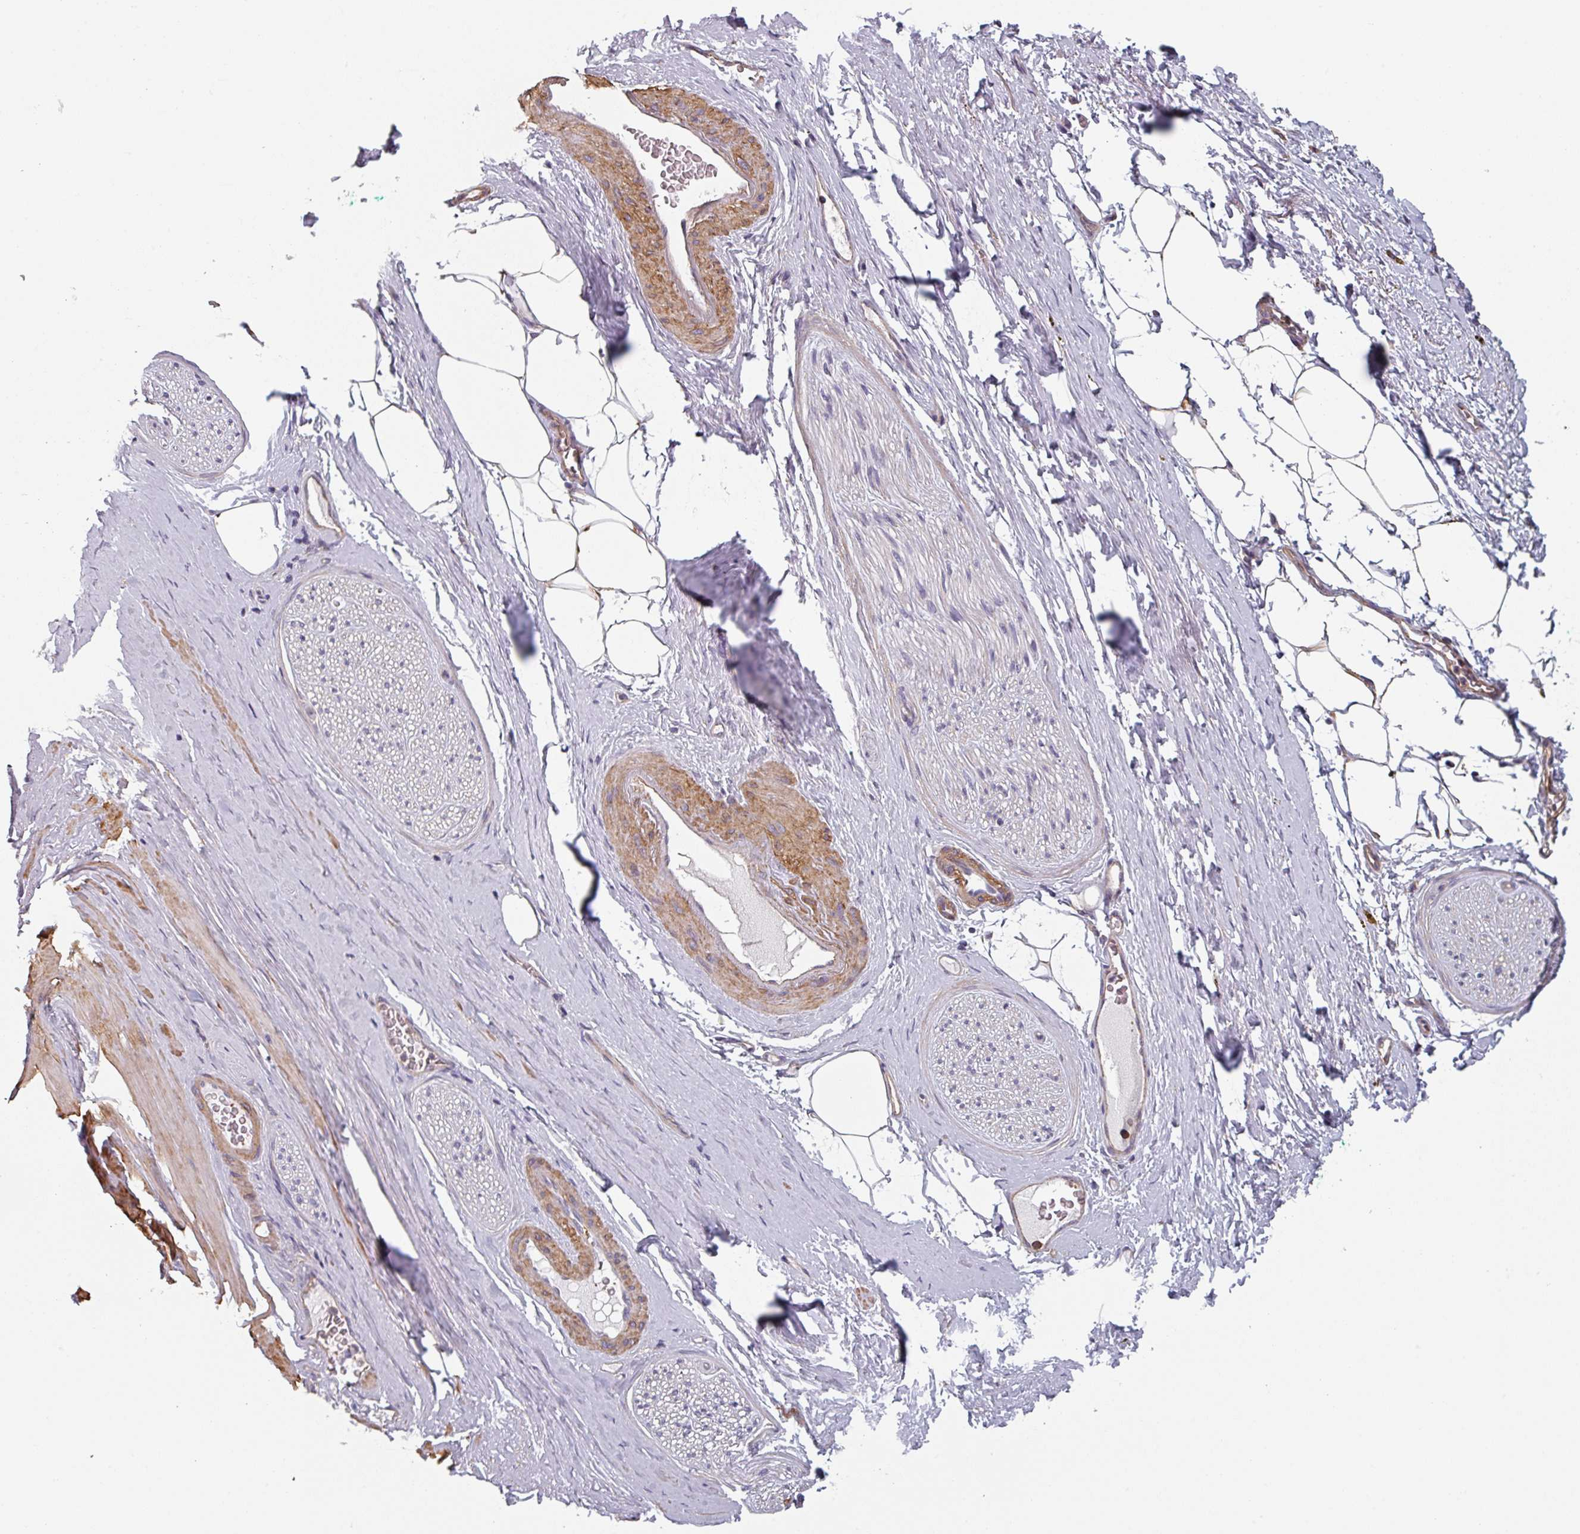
{"staining": {"intensity": "moderate", "quantity": "<25%", "location": "cytoplasmic/membranous"}, "tissue": "adipose tissue", "cell_type": "Adipocytes", "image_type": "normal", "snomed": [{"axis": "morphology", "description": "Normal tissue, NOS"}, {"axis": "morphology", "description": "Adenocarcinoma, High grade"}, {"axis": "topography", "description": "Prostate"}, {"axis": "topography", "description": "Peripheral nerve tissue"}], "caption": "Immunohistochemistry histopathology image of benign adipose tissue stained for a protein (brown), which exhibits low levels of moderate cytoplasmic/membranous expression in about <25% of adipocytes.", "gene": "GSTA1", "patient": {"sex": "male", "age": 68}}